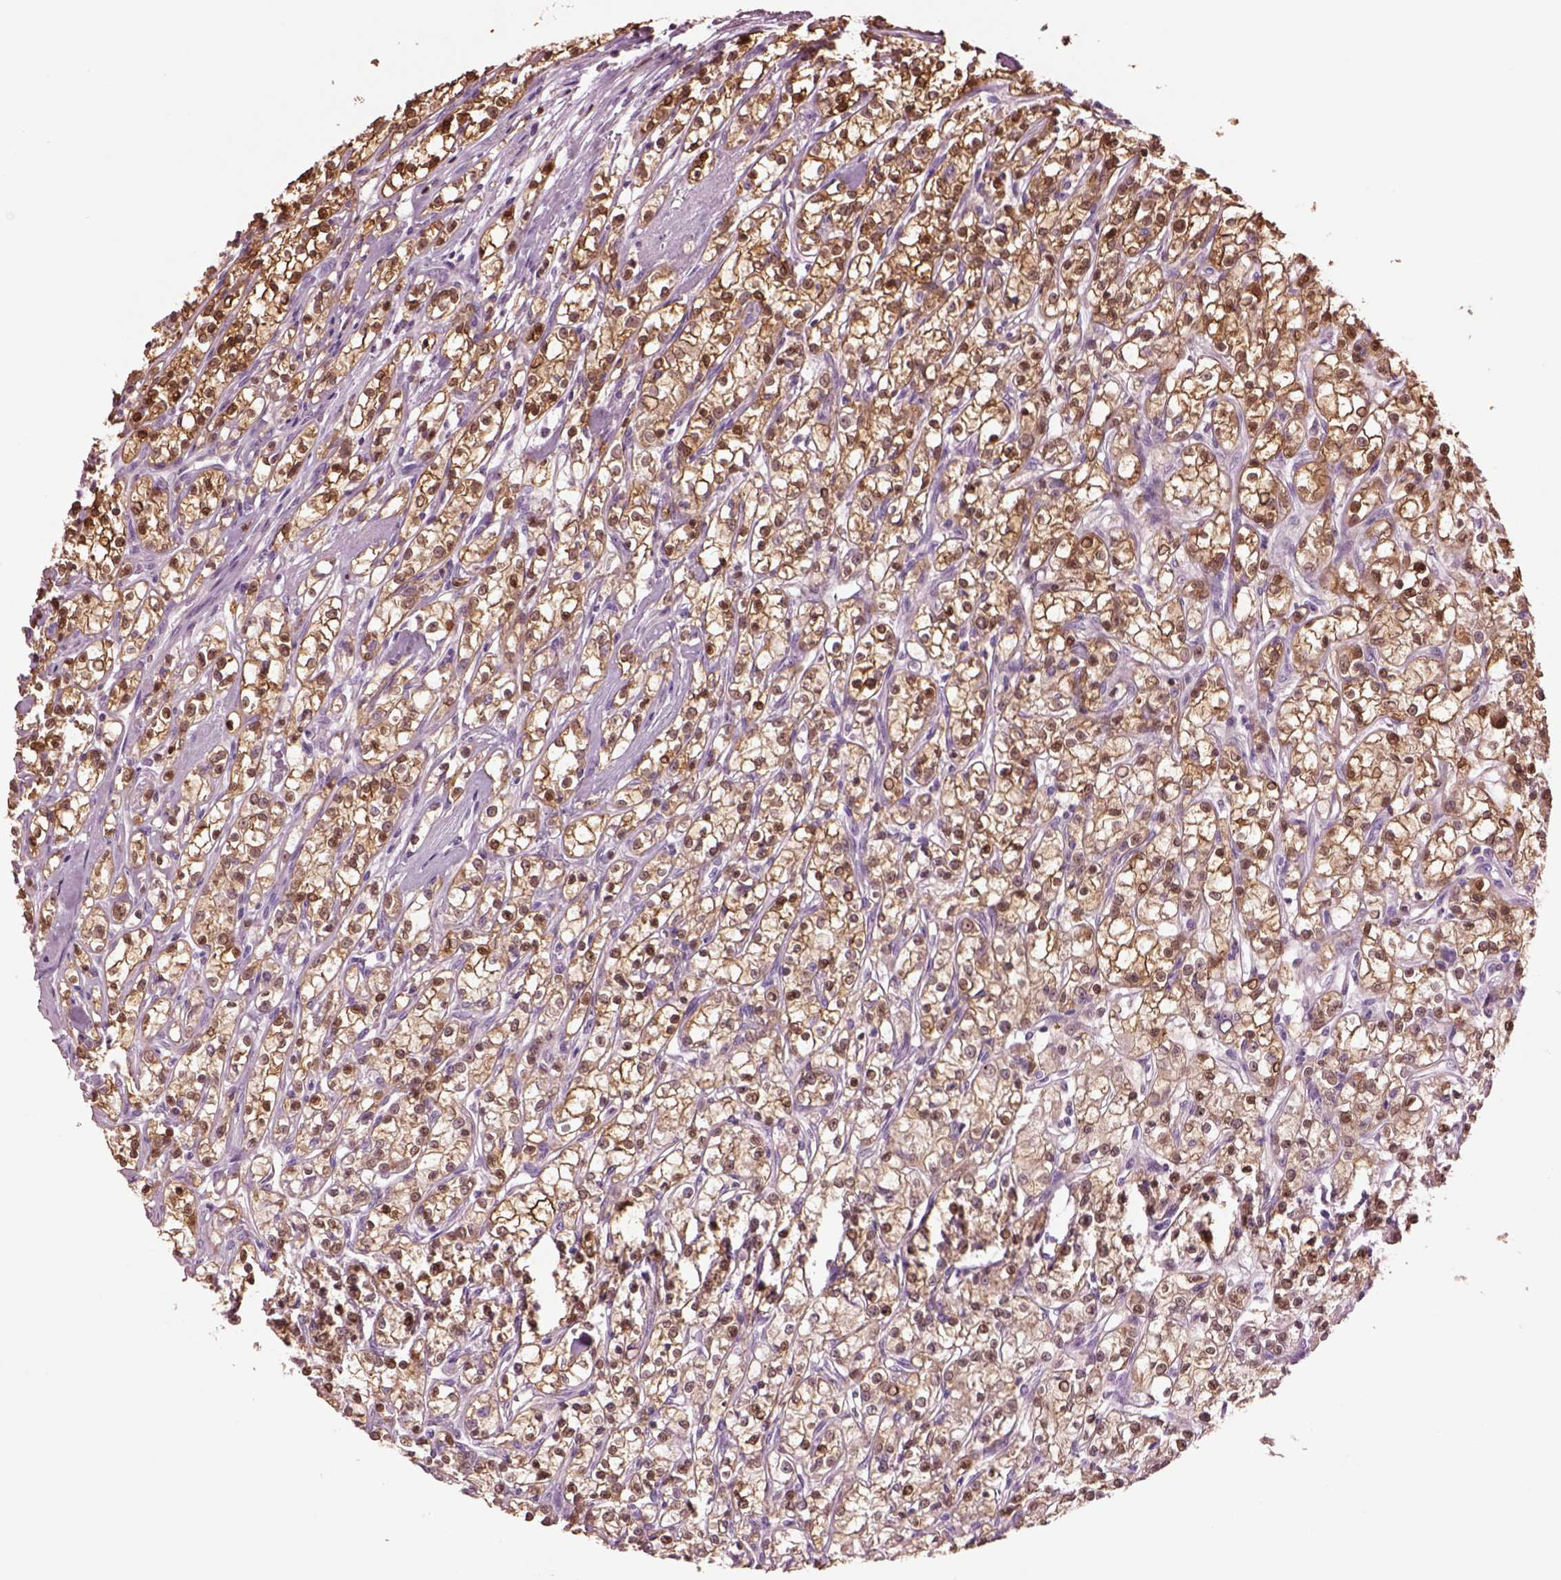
{"staining": {"intensity": "moderate", "quantity": ">75%", "location": "cytoplasmic/membranous,nuclear"}, "tissue": "renal cancer", "cell_type": "Tumor cells", "image_type": "cancer", "snomed": [{"axis": "morphology", "description": "Adenocarcinoma, NOS"}, {"axis": "topography", "description": "Kidney"}], "caption": "This histopathology image exhibits IHC staining of renal cancer, with medium moderate cytoplasmic/membranous and nuclear staining in about >75% of tumor cells.", "gene": "CLPSL1", "patient": {"sex": "female", "age": 59}}